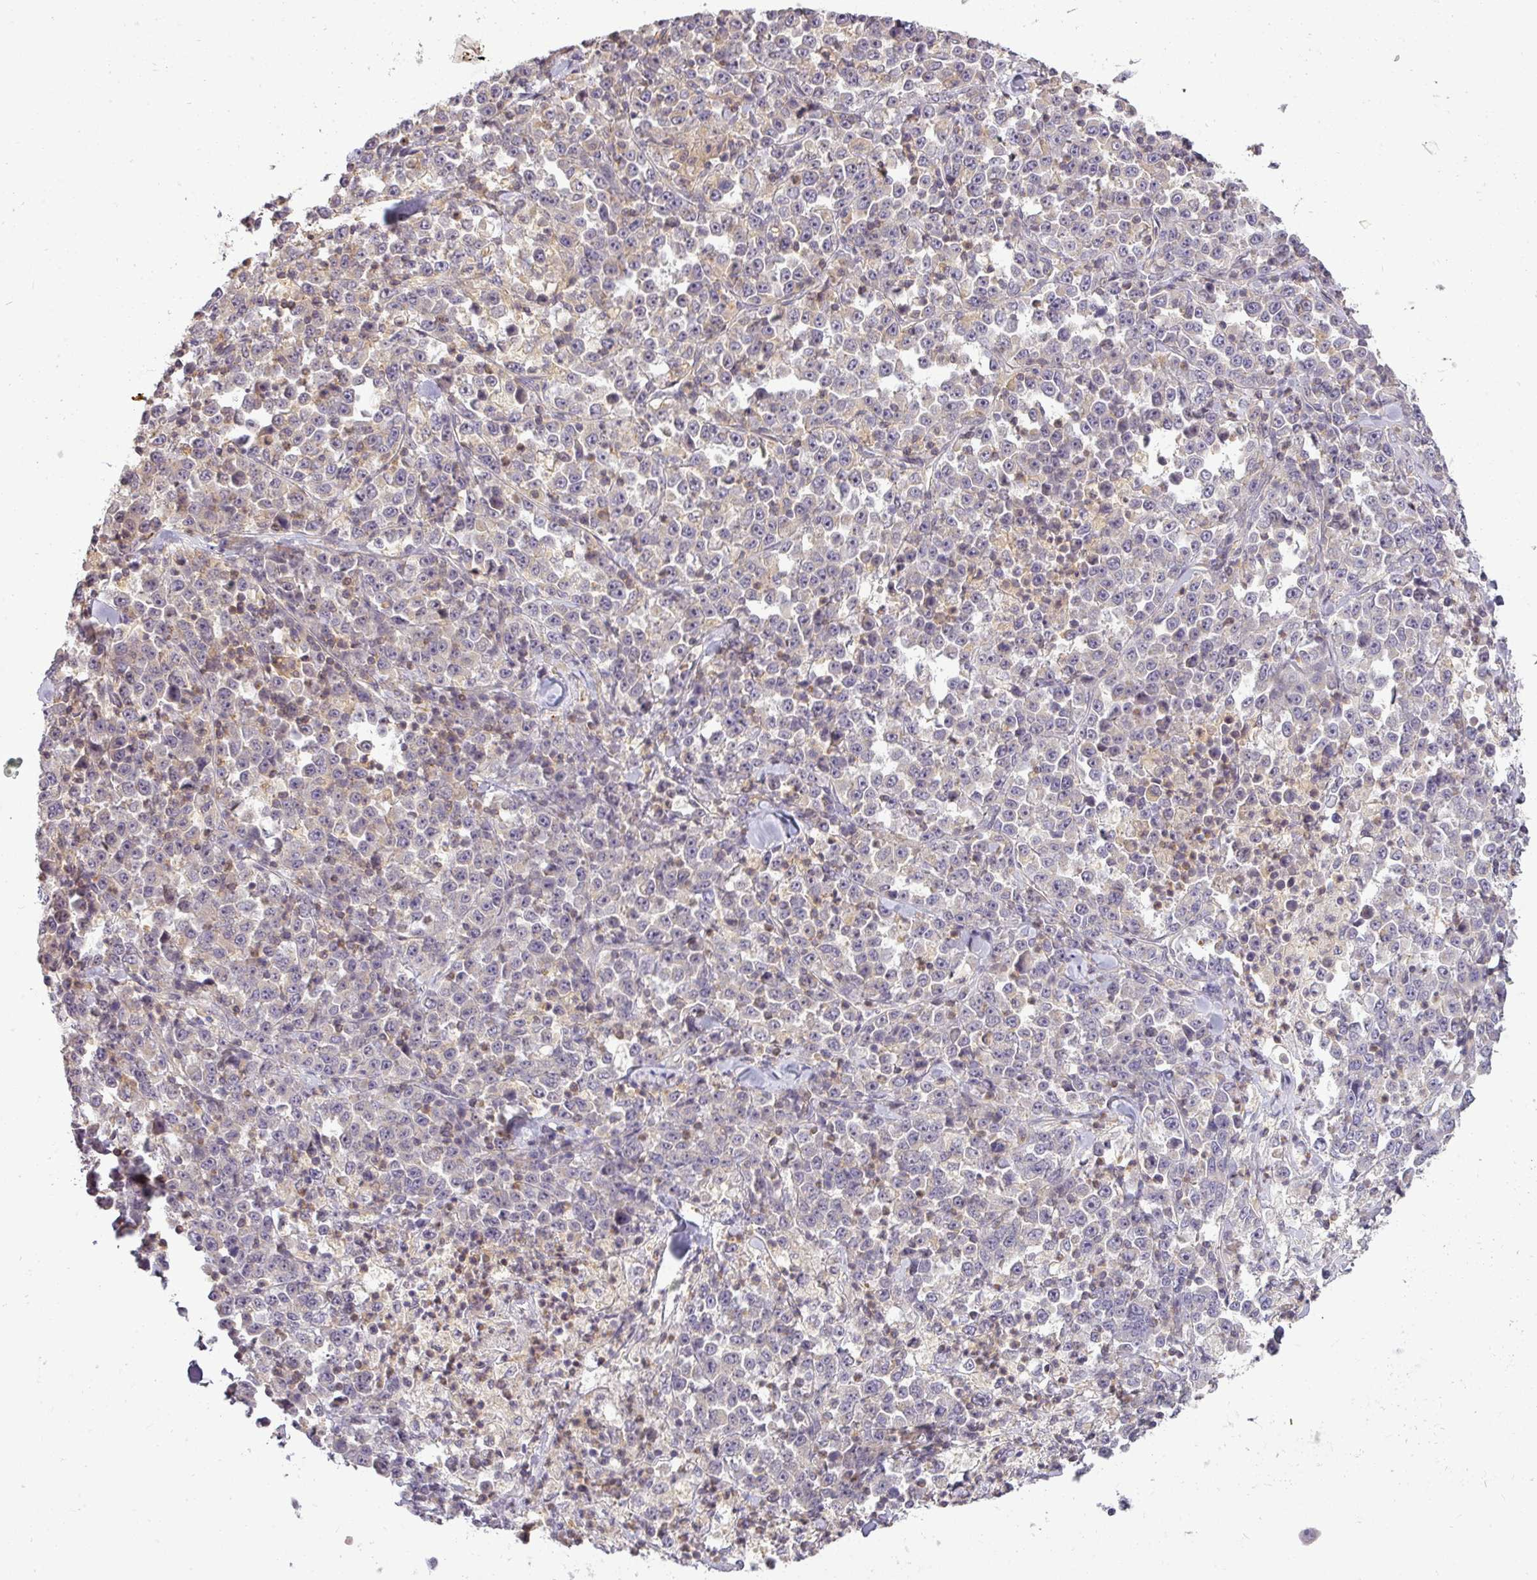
{"staining": {"intensity": "negative", "quantity": "none", "location": "none"}, "tissue": "stomach cancer", "cell_type": "Tumor cells", "image_type": "cancer", "snomed": [{"axis": "morphology", "description": "Normal tissue, NOS"}, {"axis": "morphology", "description": "Adenocarcinoma, NOS"}, {"axis": "topography", "description": "Stomach, upper"}, {"axis": "topography", "description": "Stomach"}], "caption": "Stomach cancer stained for a protein using immunohistochemistry (IHC) displays no expression tumor cells.", "gene": "NIN", "patient": {"sex": "male", "age": 59}}